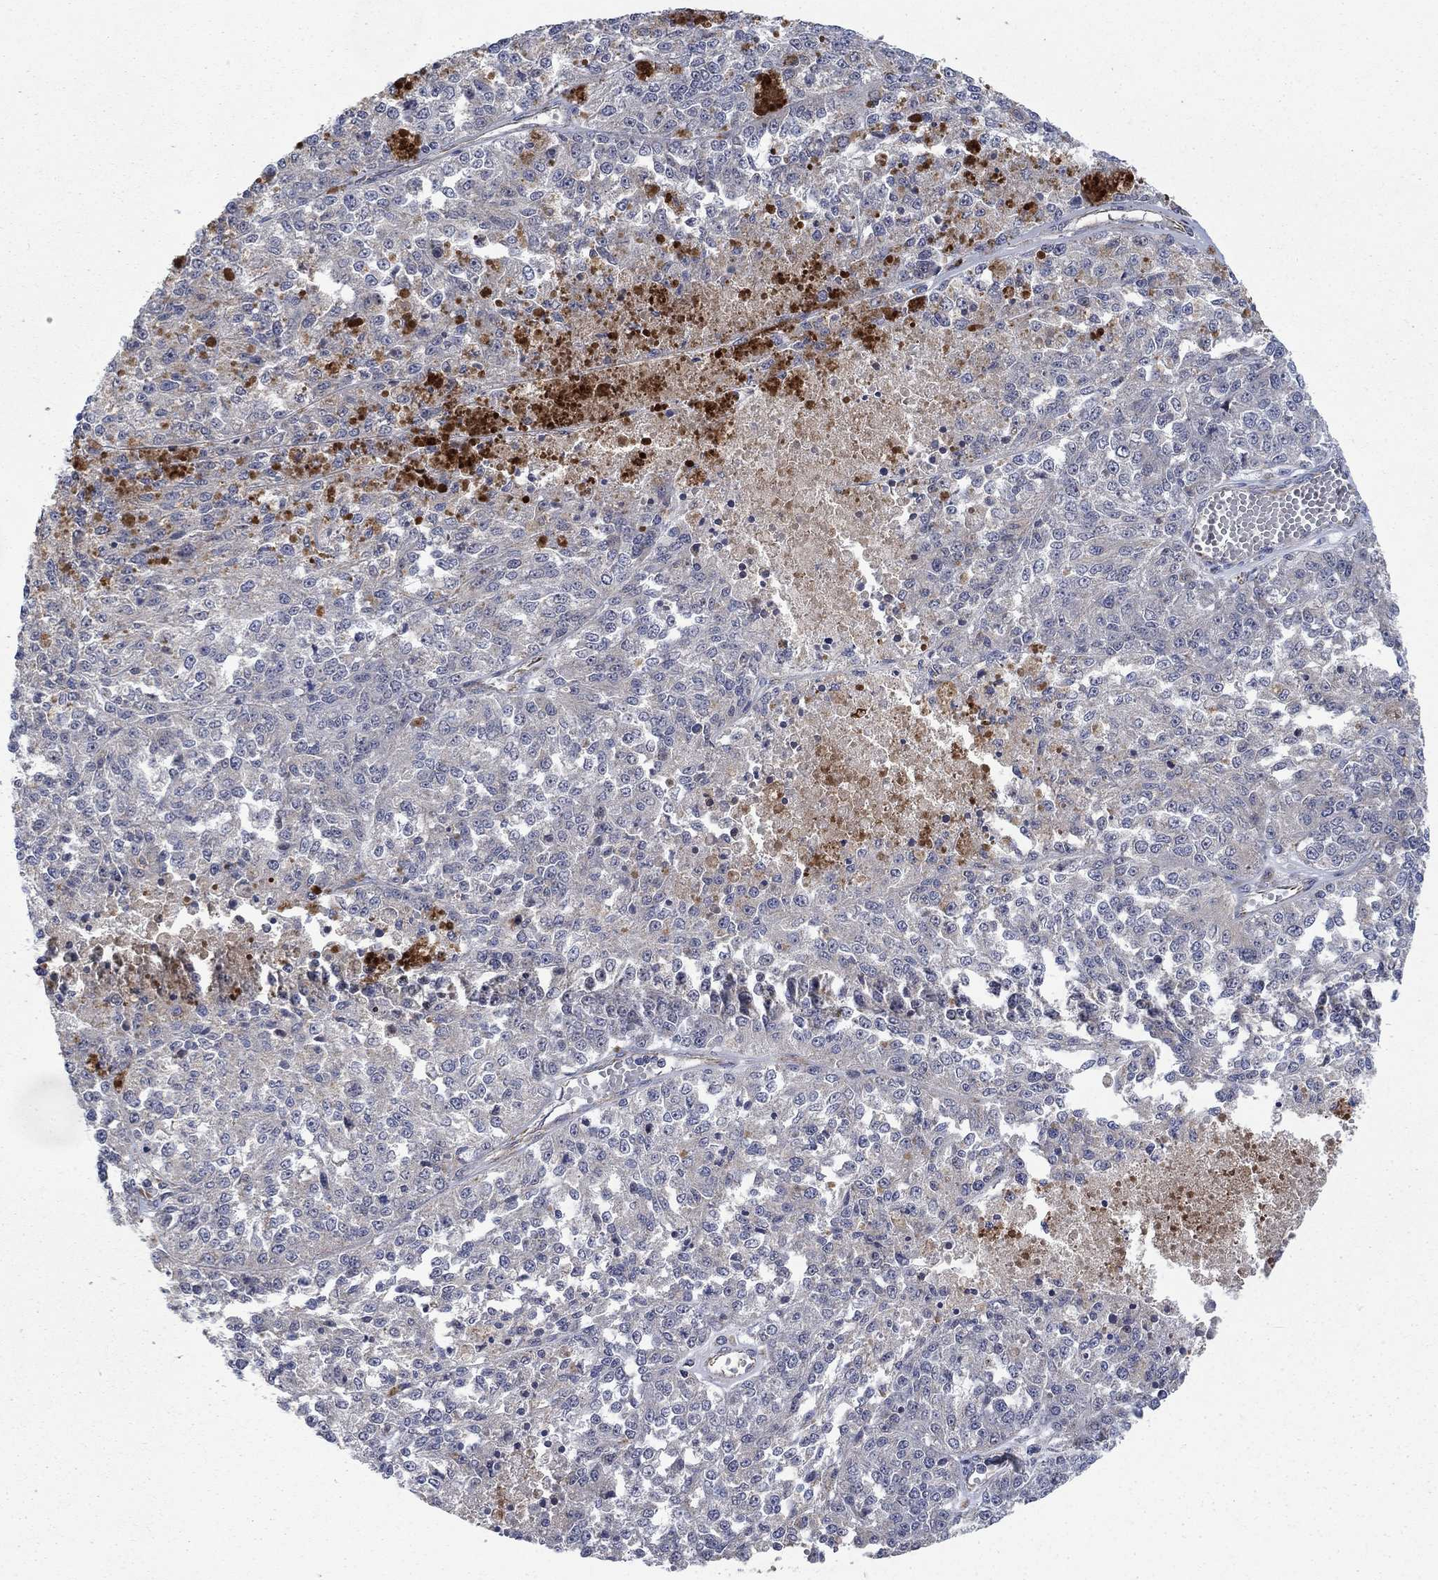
{"staining": {"intensity": "negative", "quantity": "none", "location": "none"}, "tissue": "melanoma", "cell_type": "Tumor cells", "image_type": "cancer", "snomed": [{"axis": "morphology", "description": "Malignant melanoma, Metastatic site"}, {"axis": "topography", "description": "Lymph node"}], "caption": "Human melanoma stained for a protein using immunohistochemistry exhibits no positivity in tumor cells.", "gene": "NDUFC1", "patient": {"sex": "female", "age": 64}}